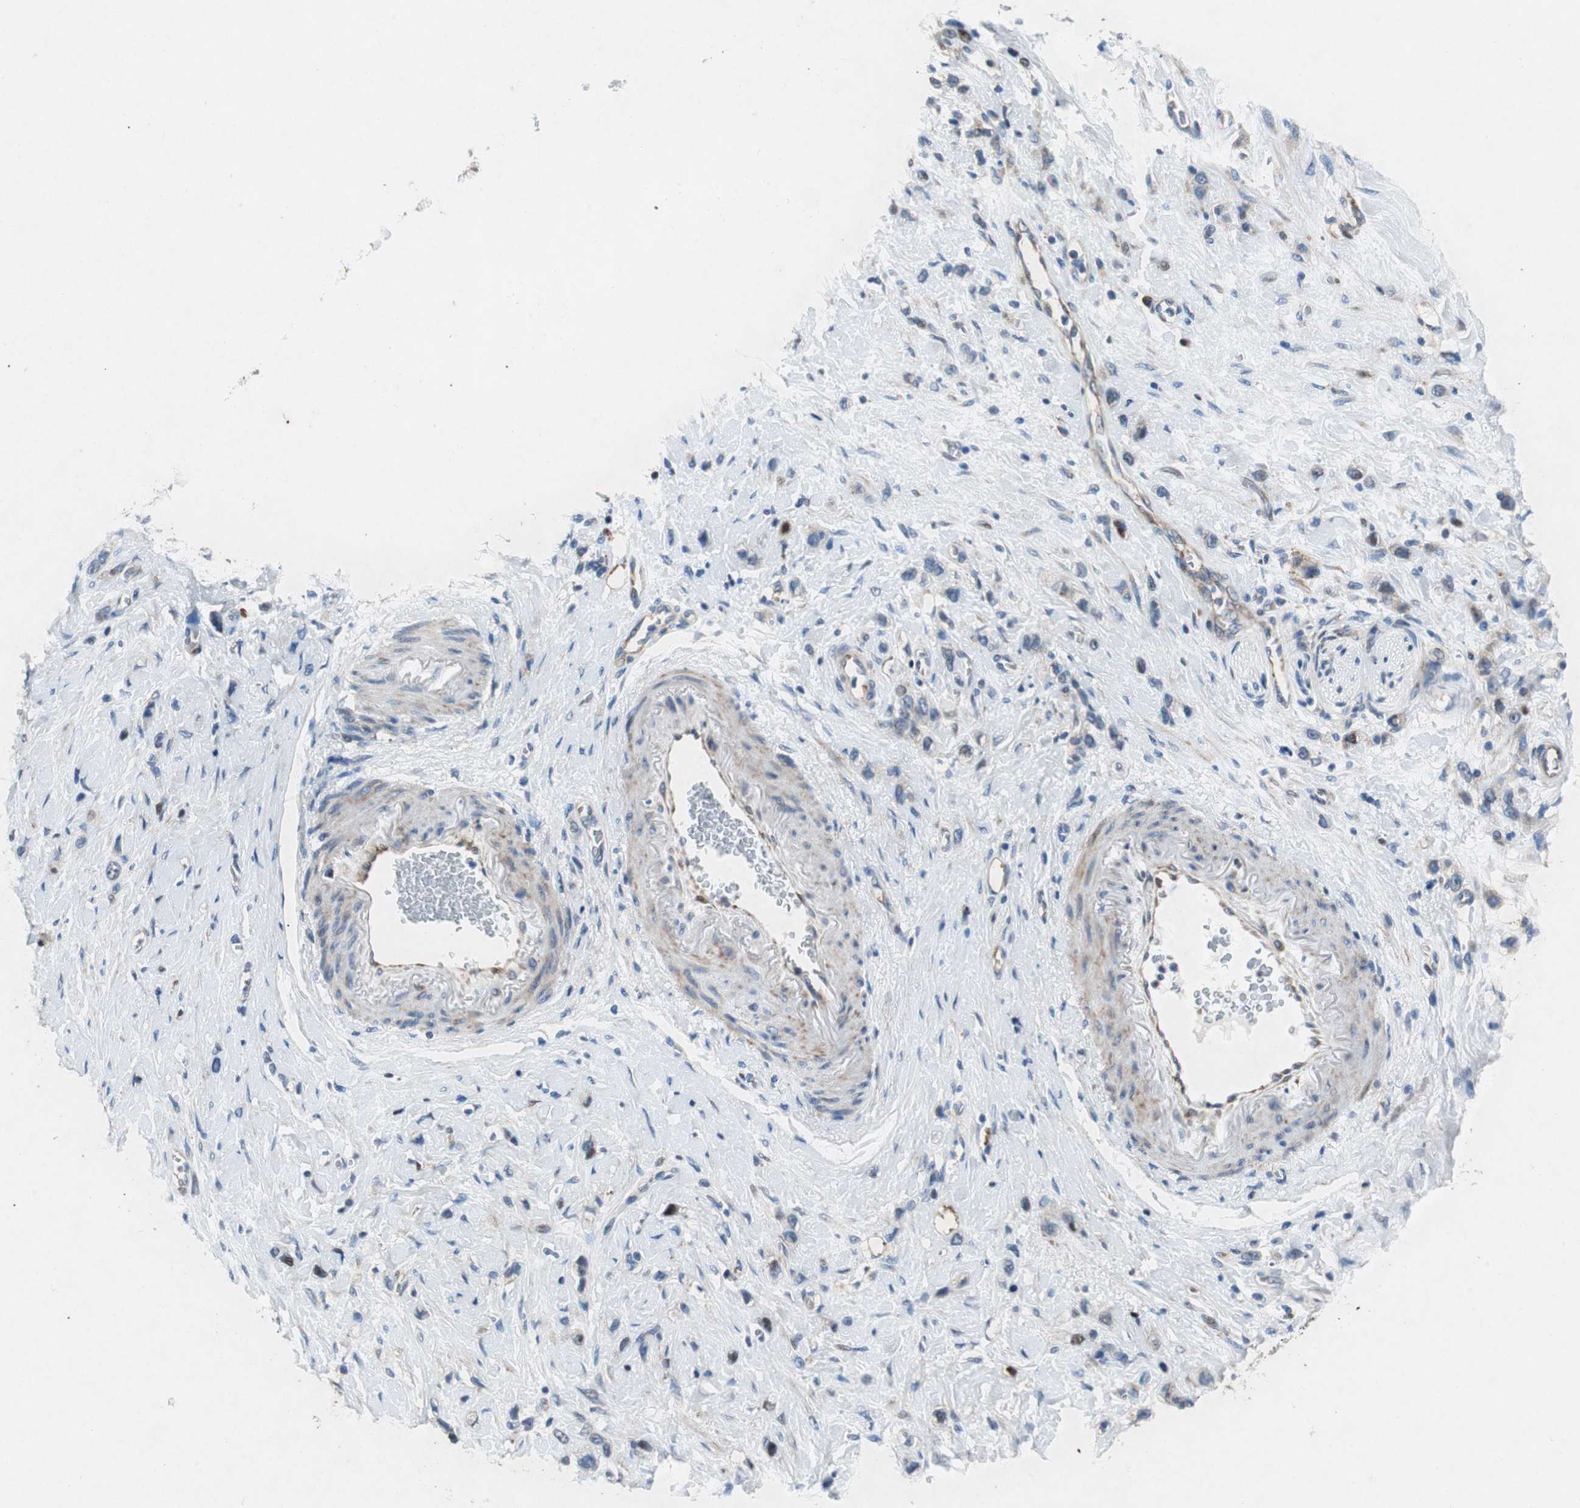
{"staining": {"intensity": "moderate", "quantity": "25%-75%", "location": "cytoplasmic/membranous"}, "tissue": "stomach cancer", "cell_type": "Tumor cells", "image_type": "cancer", "snomed": [{"axis": "morphology", "description": "Normal tissue, NOS"}, {"axis": "morphology", "description": "Adenocarcinoma, NOS"}, {"axis": "morphology", "description": "Adenocarcinoma, High grade"}, {"axis": "topography", "description": "Stomach, upper"}, {"axis": "topography", "description": "Stomach"}], "caption": "Human stomach adenocarcinoma stained with a protein marker reveals moderate staining in tumor cells.", "gene": "RPL35", "patient": {"sex": "female", "age": 65}}